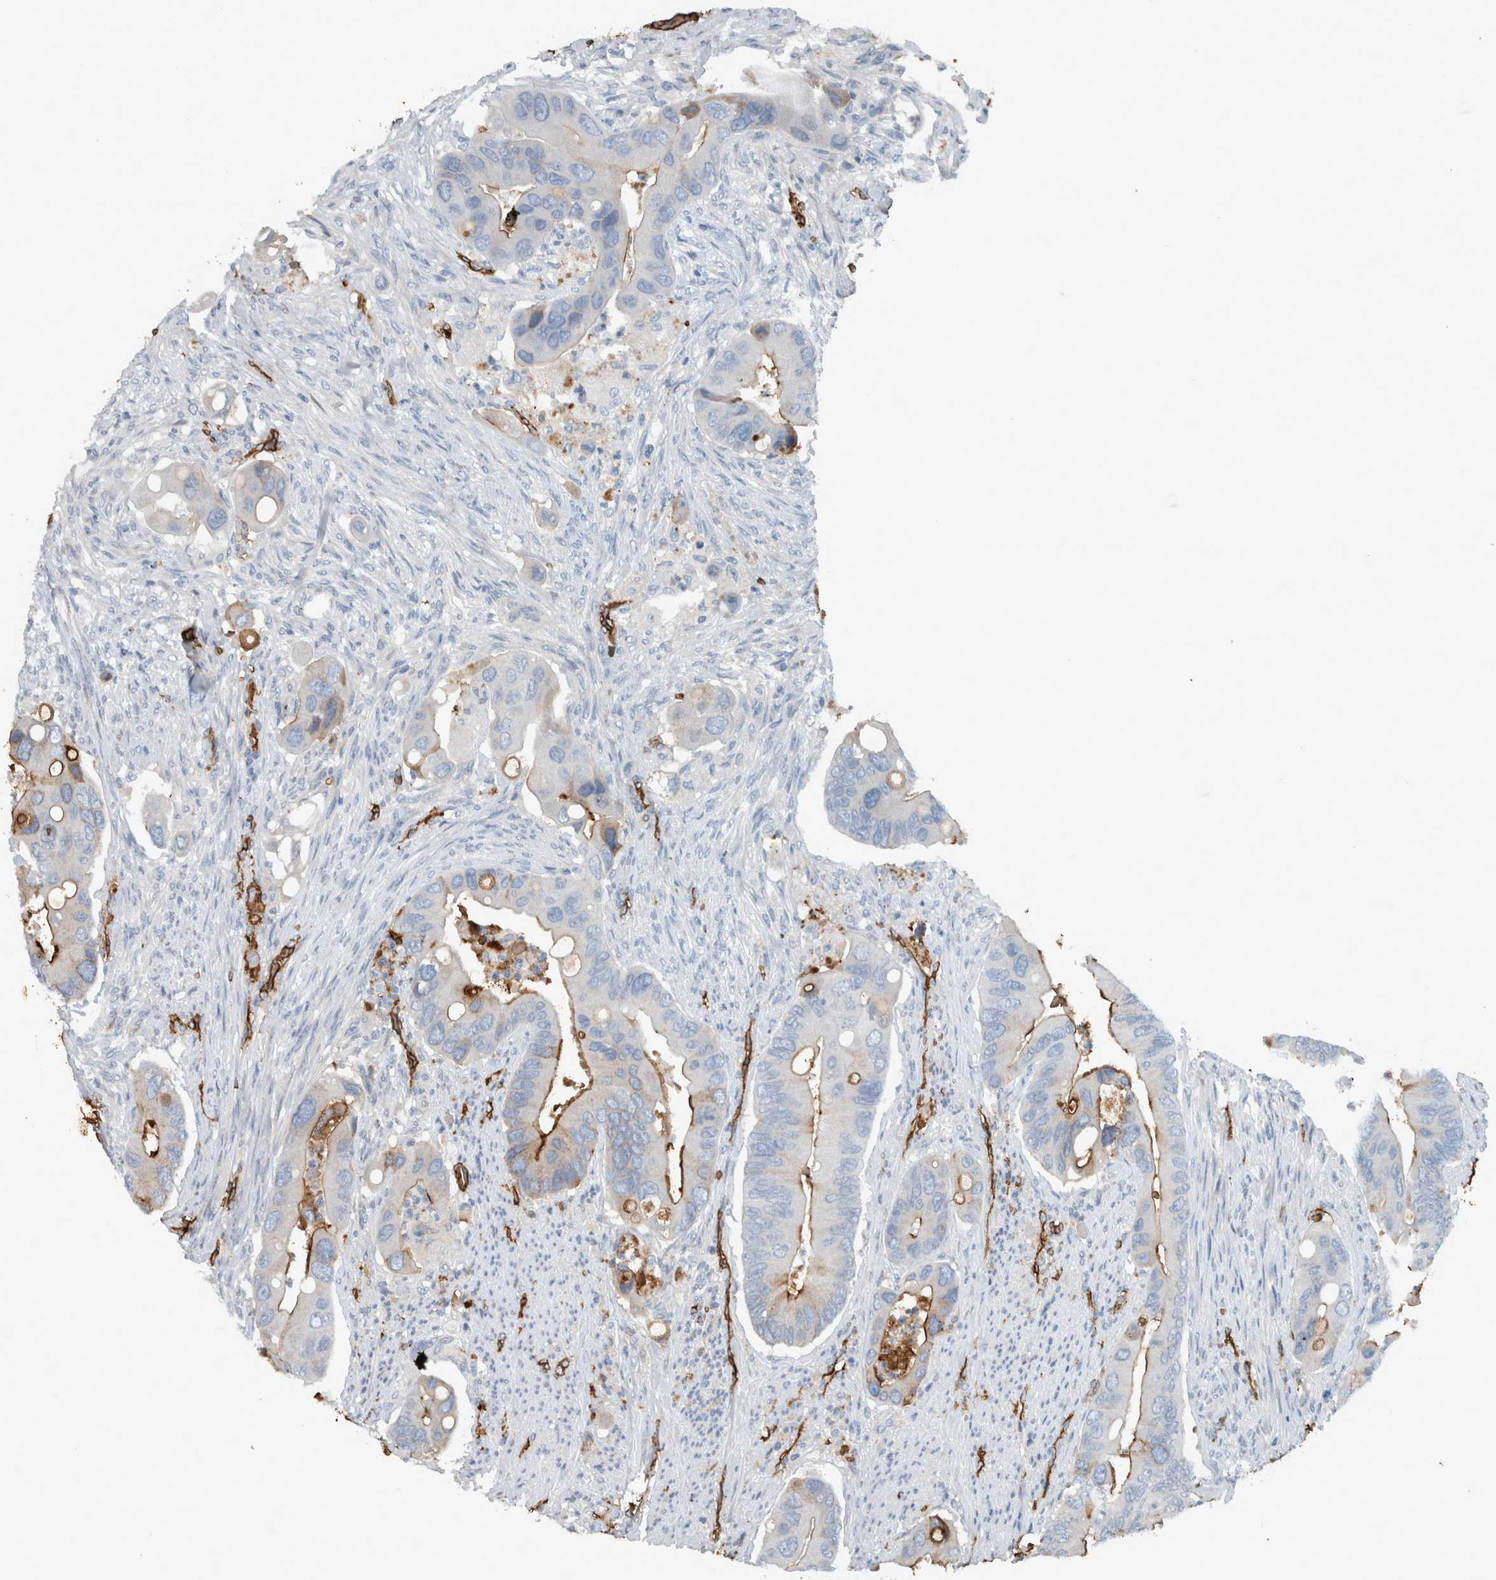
{"staining": {"intensity": "moderate", "quantity": "25%-75%", "location": "cytoplasmic/membranous"}, "tissue": "colorectal cancer", "cell_type": "Tumor cells", "image_type": "cancer", "snomed": [{"axis": "morphology", "description": "Adenocarcinoma, NOS"}, {"axis": "topography", "description": "Rectum"}], "caption": "A histopathology image showing moderate cytoplasmic/membranous positivity in approximately 25%-75% of tumor cells in colorectal cancer, as visualized by brown immunohistochemical staining.", "gene": "LBP", "patient": {"sex": "female", "age": 57}}